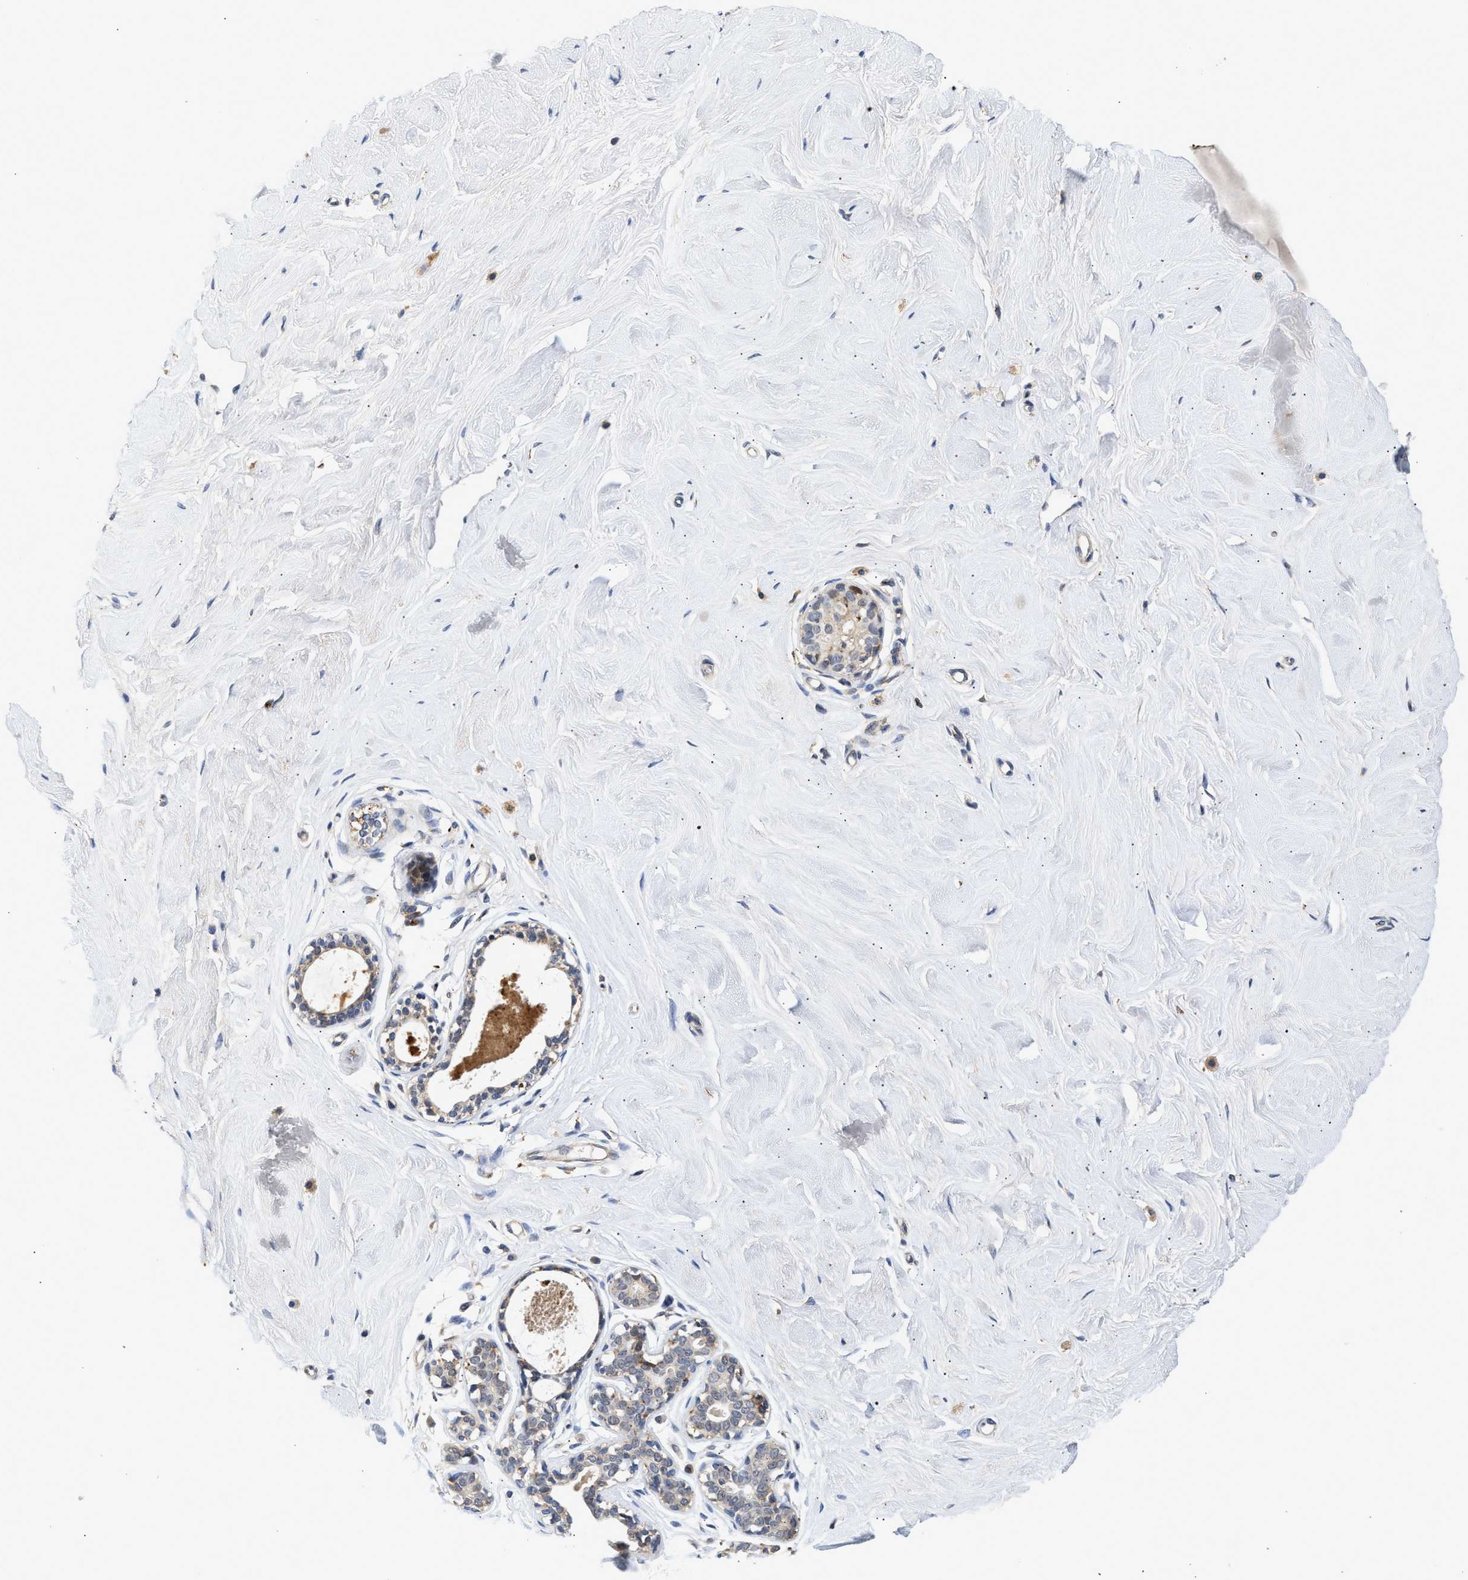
{"staining": {"intensity": "negative", "quantity": "none", "location": "none"}, "tissue": "breast", "cell_type": "Adipocytes", "image_type": "normal", "snomed": [{"axis": "morphology", "description": "Normal tissue, NOS"}, {"axis": "topography", "description": "Breast"}], "caption": "This is an IHC micrograph of unremarkable human breast. There is no positivity in adipocytes.", "gene": "PPM1L", "patient": {"sex": "female", "age": 23}}